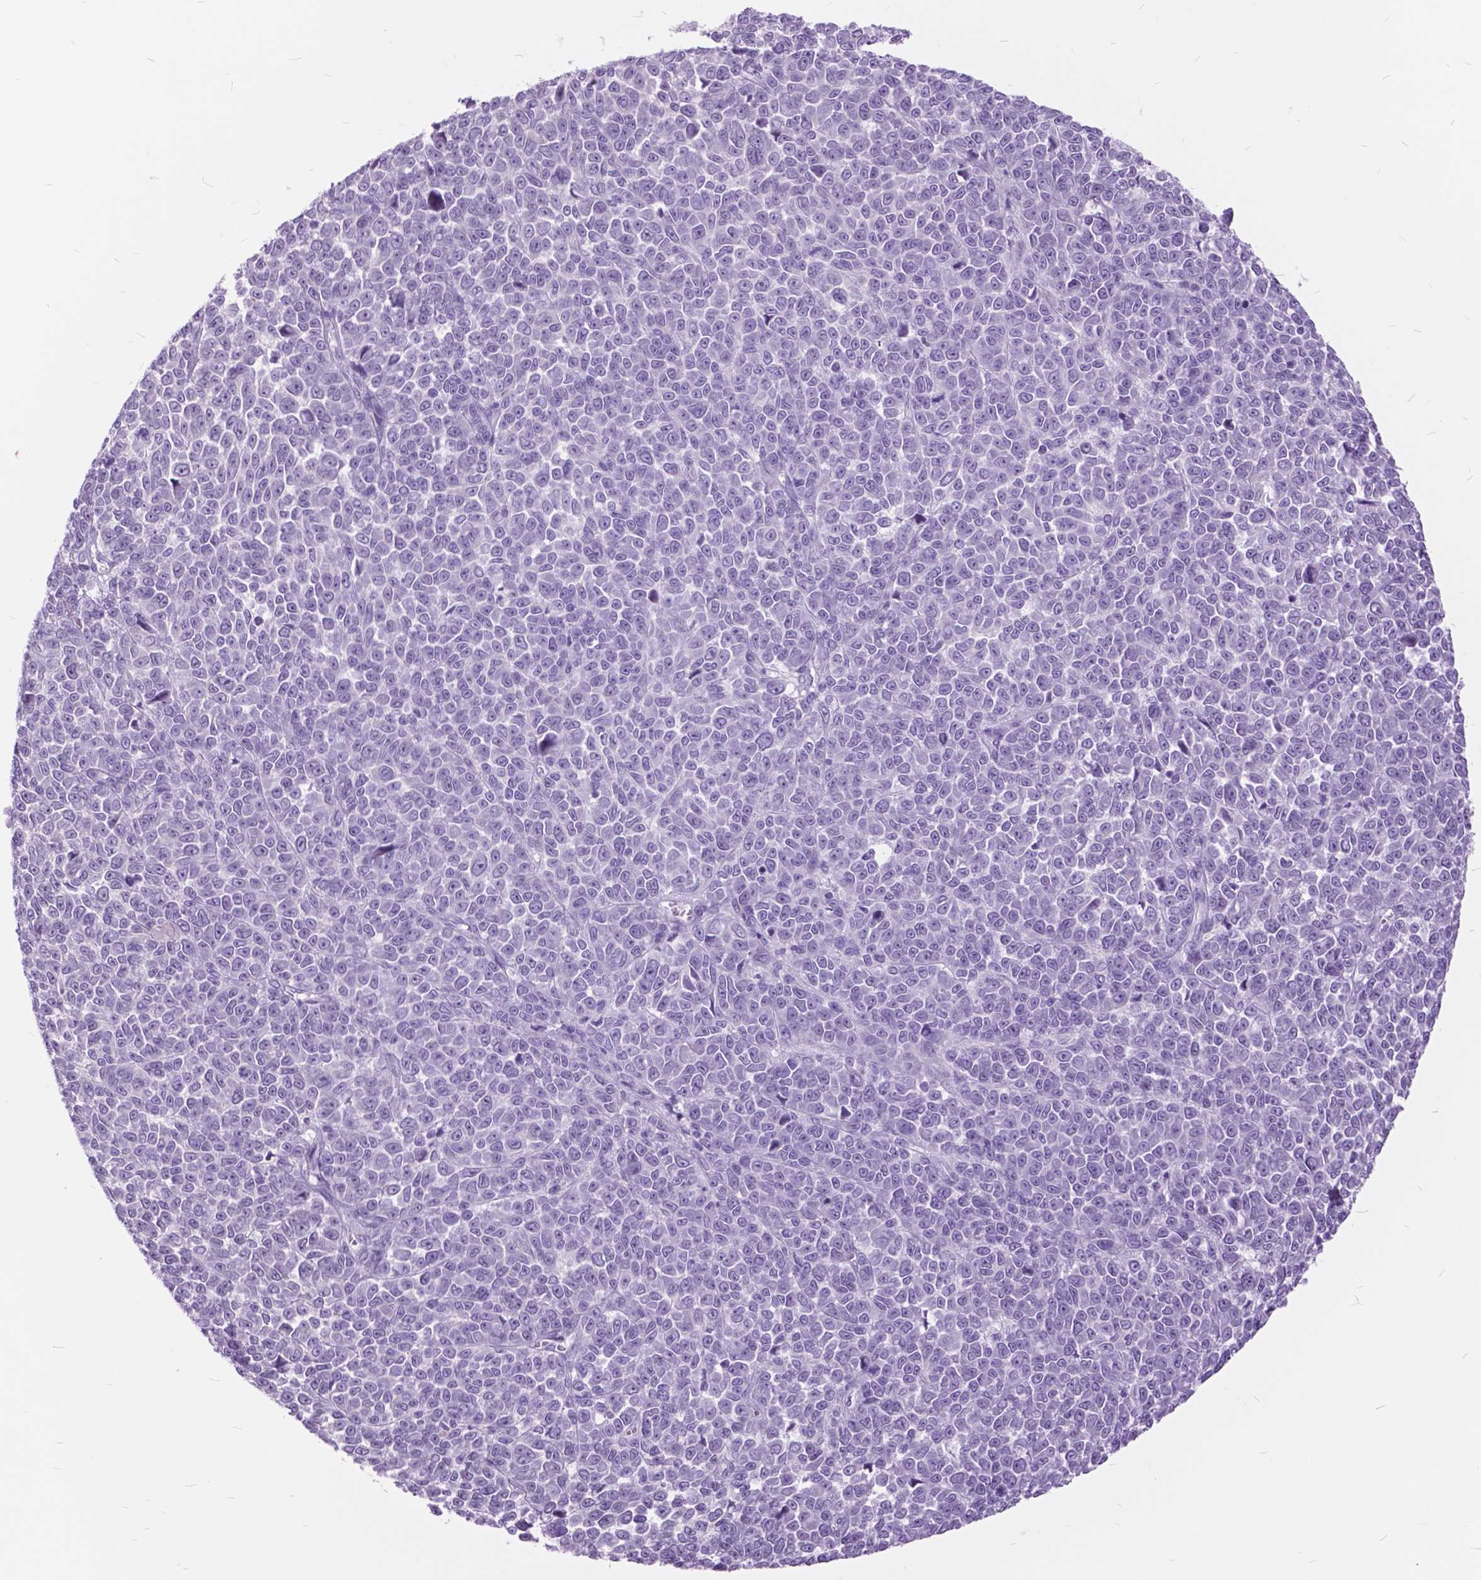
{"staining": {"intensity": "negative", "quantity": "none", "location": "none"}, "tissue": "melanoma", "cell_type": "Tumor cells", "image_type": "cancer", "snomed": [{"axis": "morphology", "description": "Malignant melanoma, NOS"}, {"axis": "topography", "description": "Skin"}], "caption": "Immunohistochemistry (IHC) photomicrograph of melanoma stained for a protein (brown), which displays no positivity in tumor cells.", "gene": "GDF9", "patient": {"sex": "female", "age": 95}}